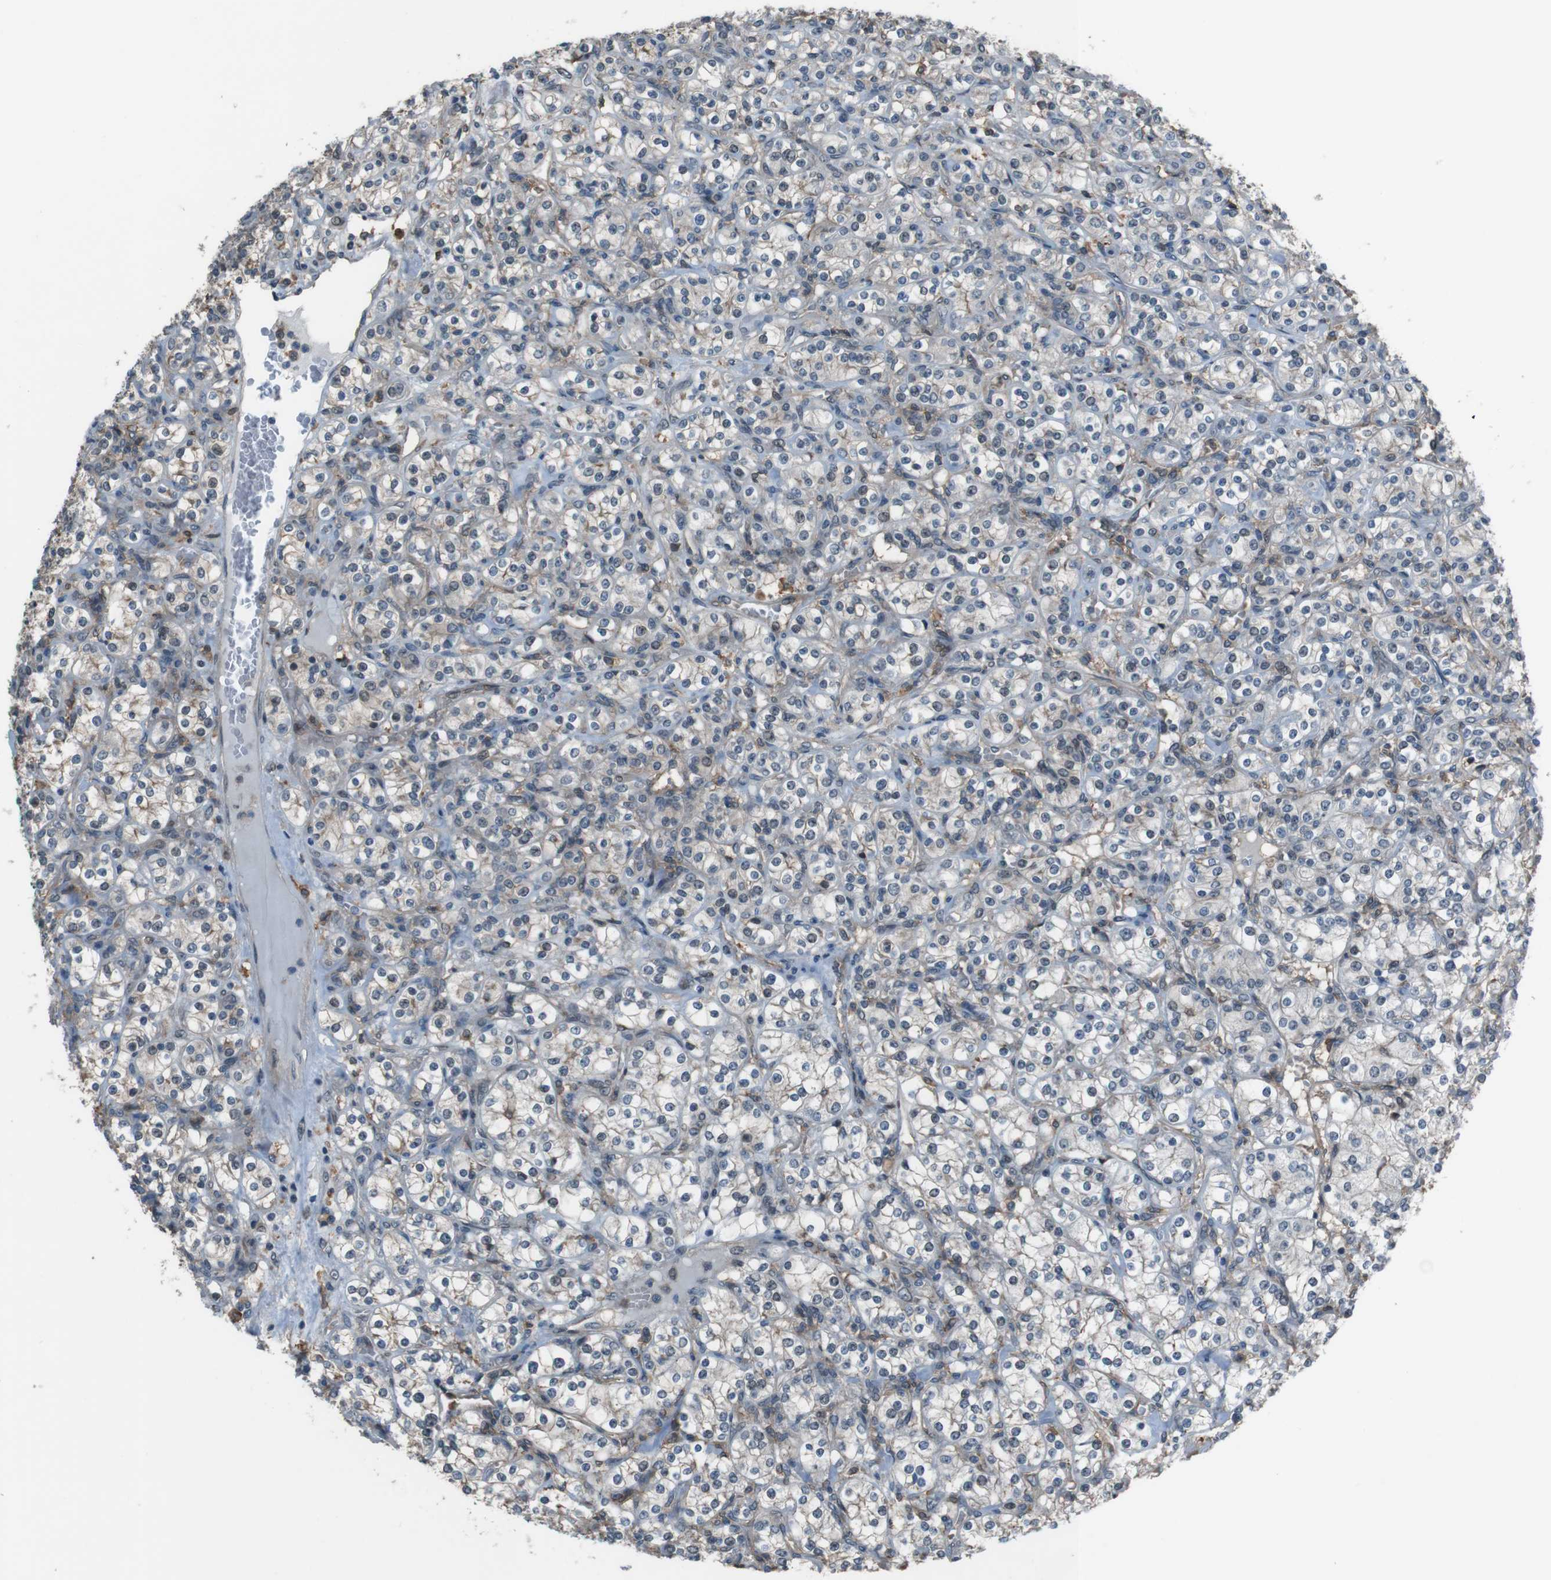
{"staining": {"intensity": "negative", "quantity": "none", "location": "none"}, "tissue": "renal cancer", "cell_type": "Tumor cells", "image_type": "cancer", "snomed": [{"axis": "morphology", "description": "Adenocarcinoma, NOS"}, {"axis": "topography", "description": "Kidney"}], "caption": "The IHC image has no significant staining in tumor cells of adenocarcinoma (renal) tissue.", "gene": "ATP2B1", "patient": {"sex": "male", "age": 77}}